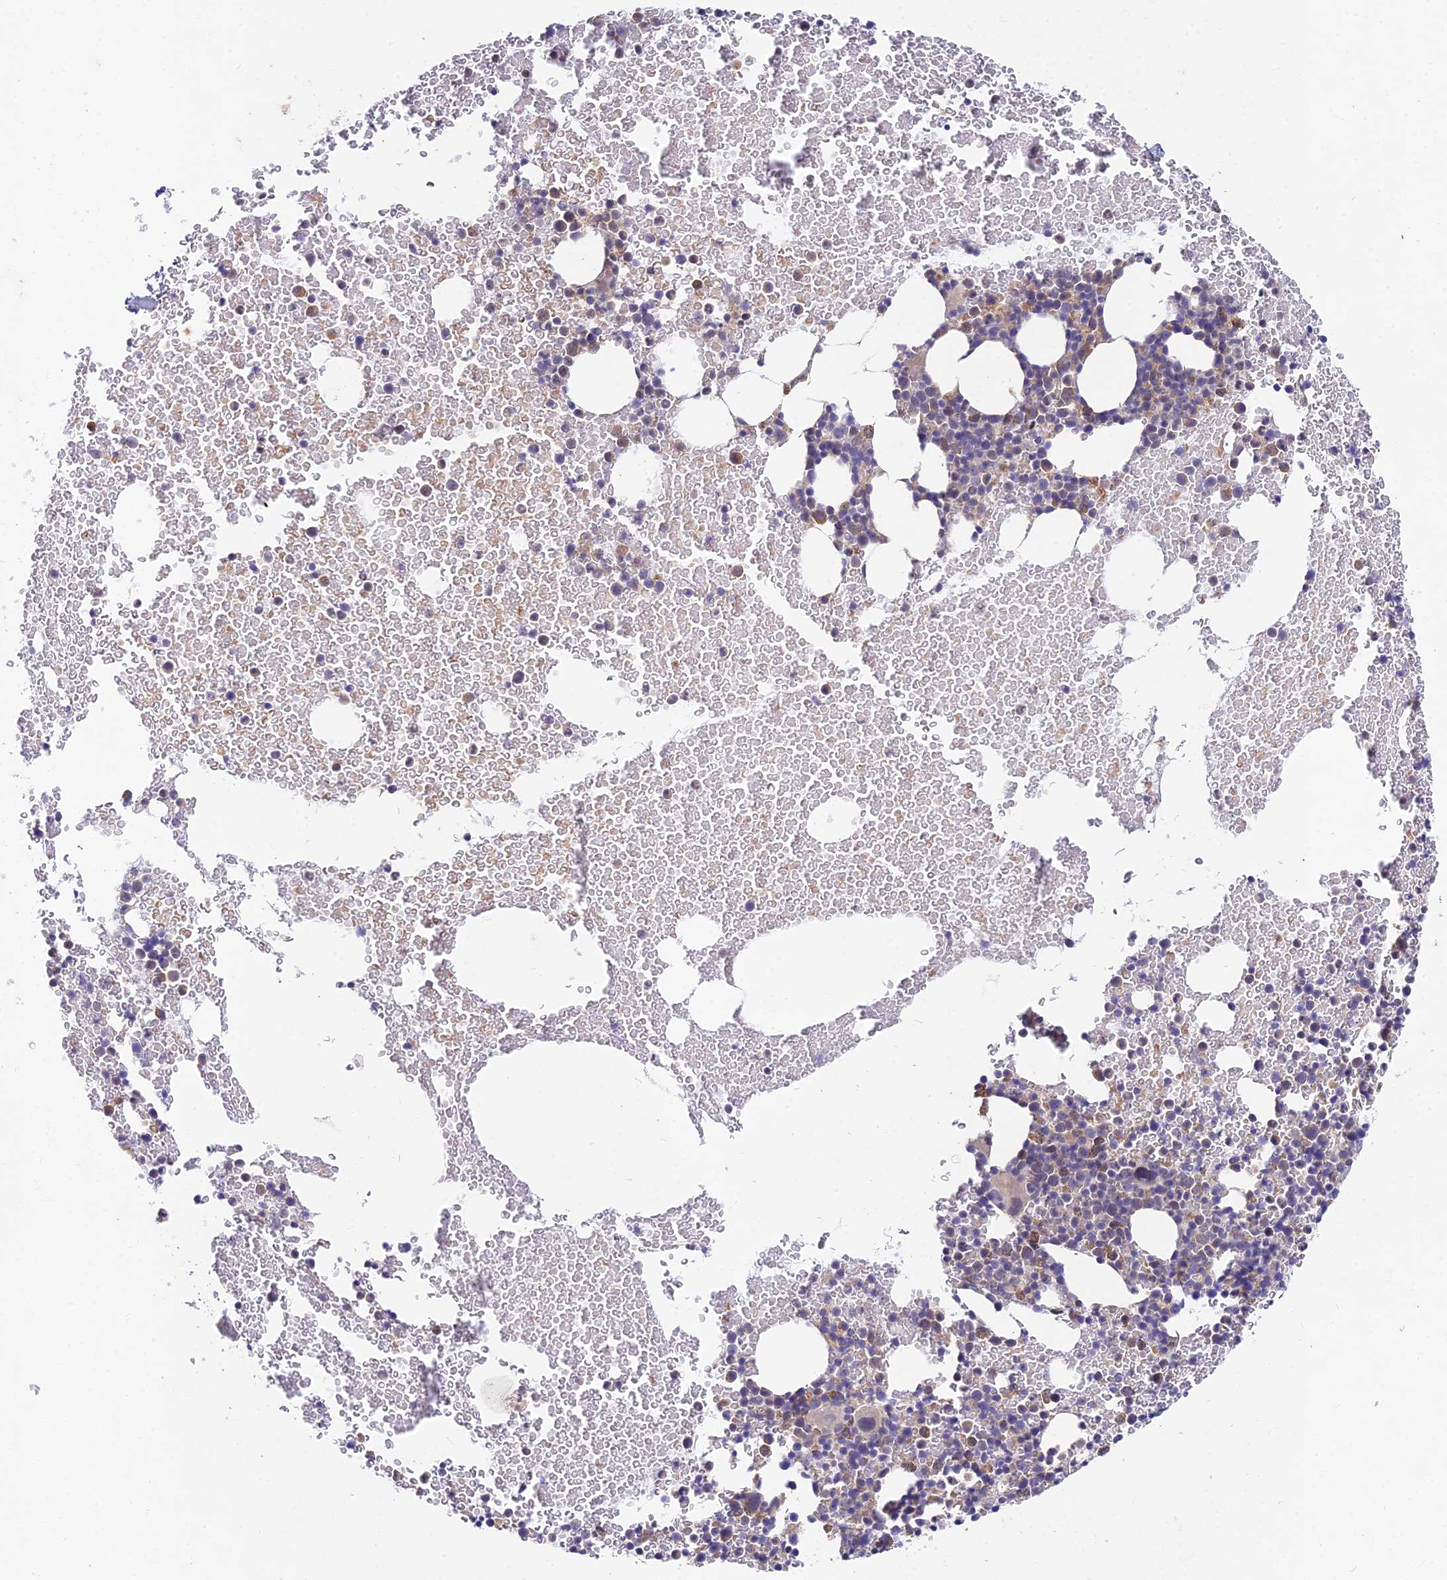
{"staining": {"intensity": "weak", "quantity": "<25%", "location": "cytoplasmic/membranous"}, "tissue": "bone marrow", "cell_type": "Hematopoietic cells", "image_type": "normal", "snomed": [{"axis": "morphology", "description": "Normal tissue, NOS"}, {"axis": "topography", "description": "Bone marrow"}], "caption": "Histopathology image shows no protein expression in hematopoietic cells of benign bone marrow. (Brightfield microscopy of DAB (3,3'-diaminobenzidine) immunohistochemistry (IHC) at high magnification).", "gene": "WDR43", "patient": {"sex": "male", "age": 57}}